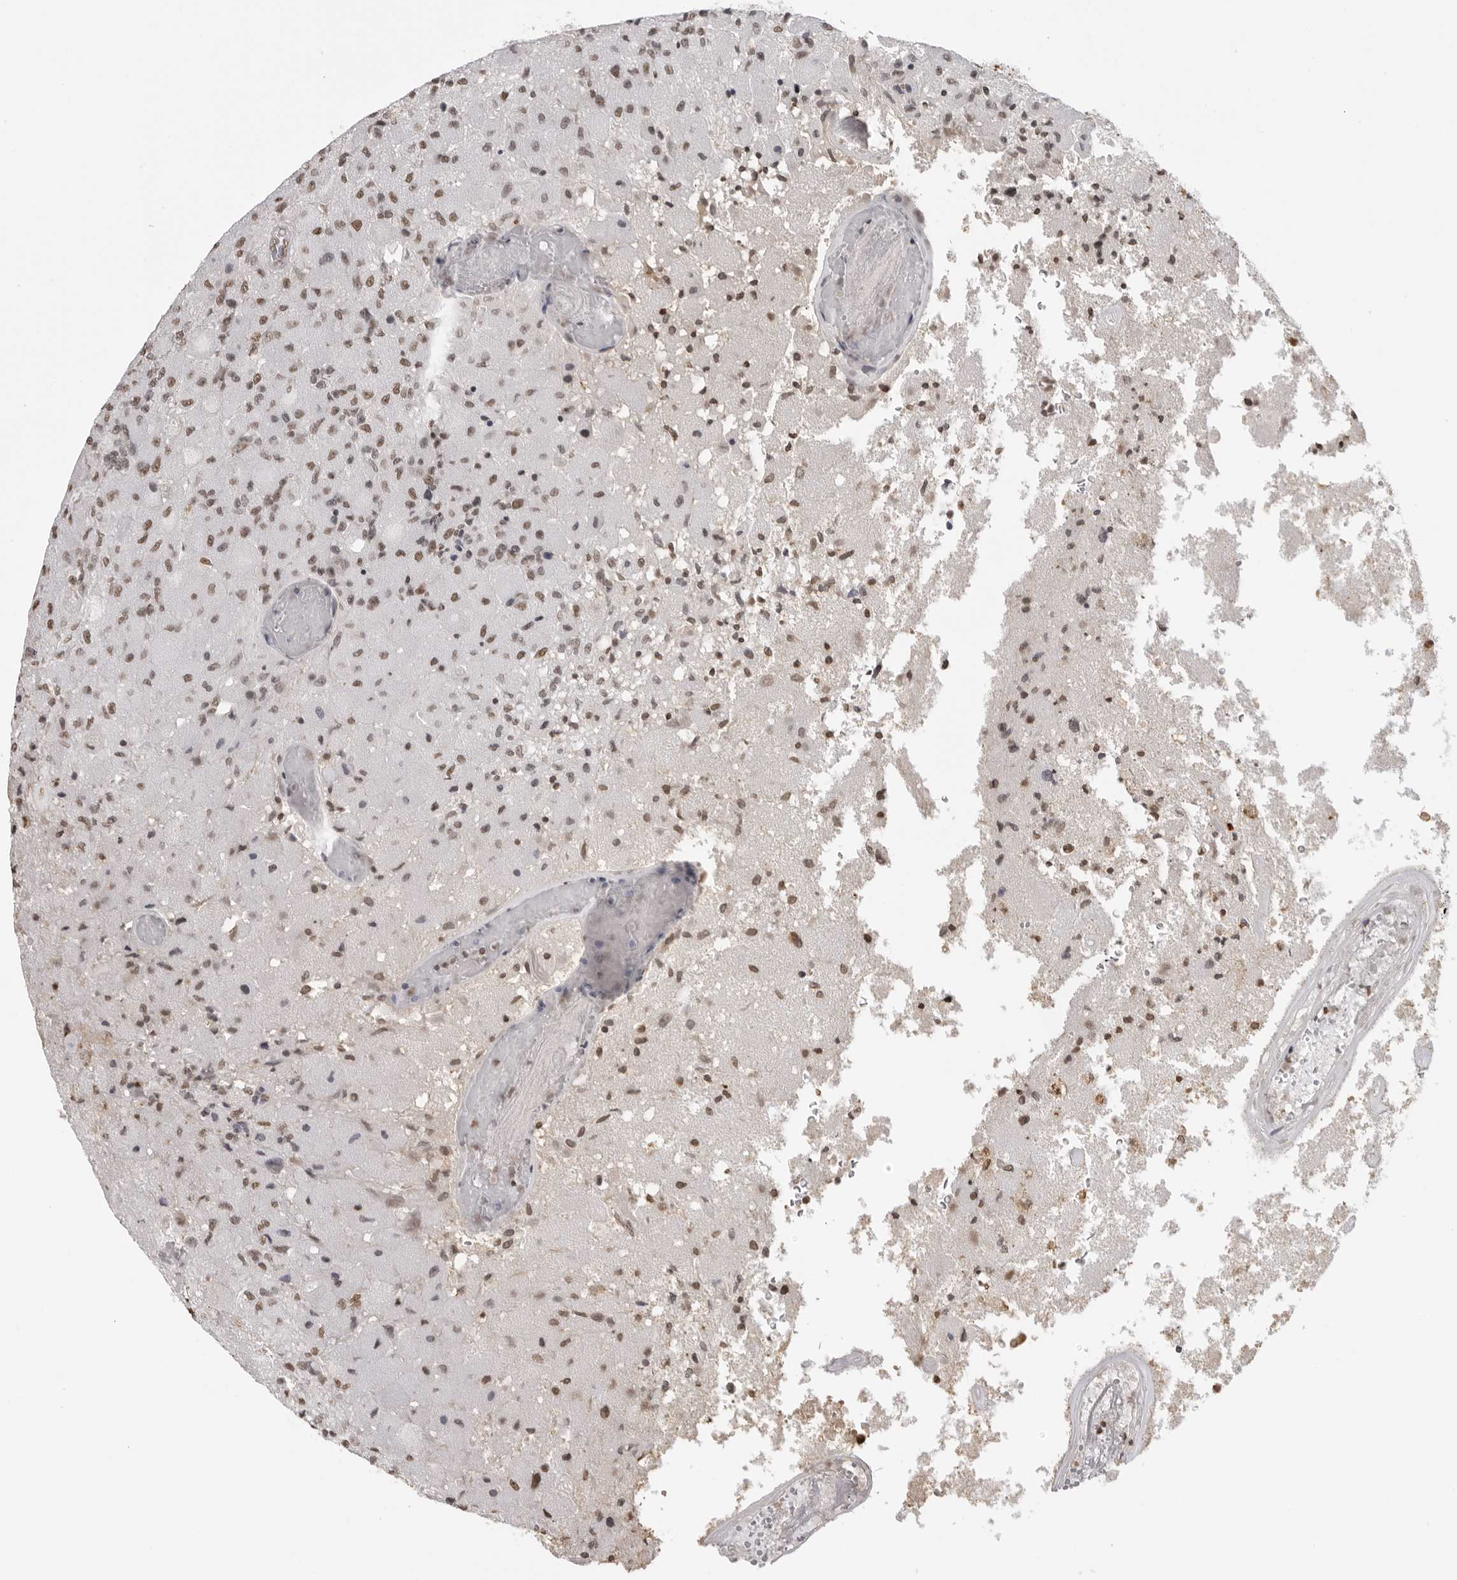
{"staining": {"intensity": "moderate", "quantity": ">75%", "location": "nuclear"}, "tissue": "glioma", "cell_type": "Tumor cells", "image_type": "cancer", "snomed": [{"axis": "morphology", "description": "Normal tissue, NOS"}, {"axis": "morphology", "description": "Glioma, malignant, High grade"}, {"axis": "topography", "description": "Cerebral cortex"}], "caption": "High-magnification brightfield microscopy of glioma stained with DAB (3,3'-diaminobenzidine) (brown) and counterstained with hematoxylin (blue). tumor cells exhibit moderate nuclear expression is appreciated in about>75% of cells.", "gene": "RPA2", "patient": {"sex": "male", "age": 77}}